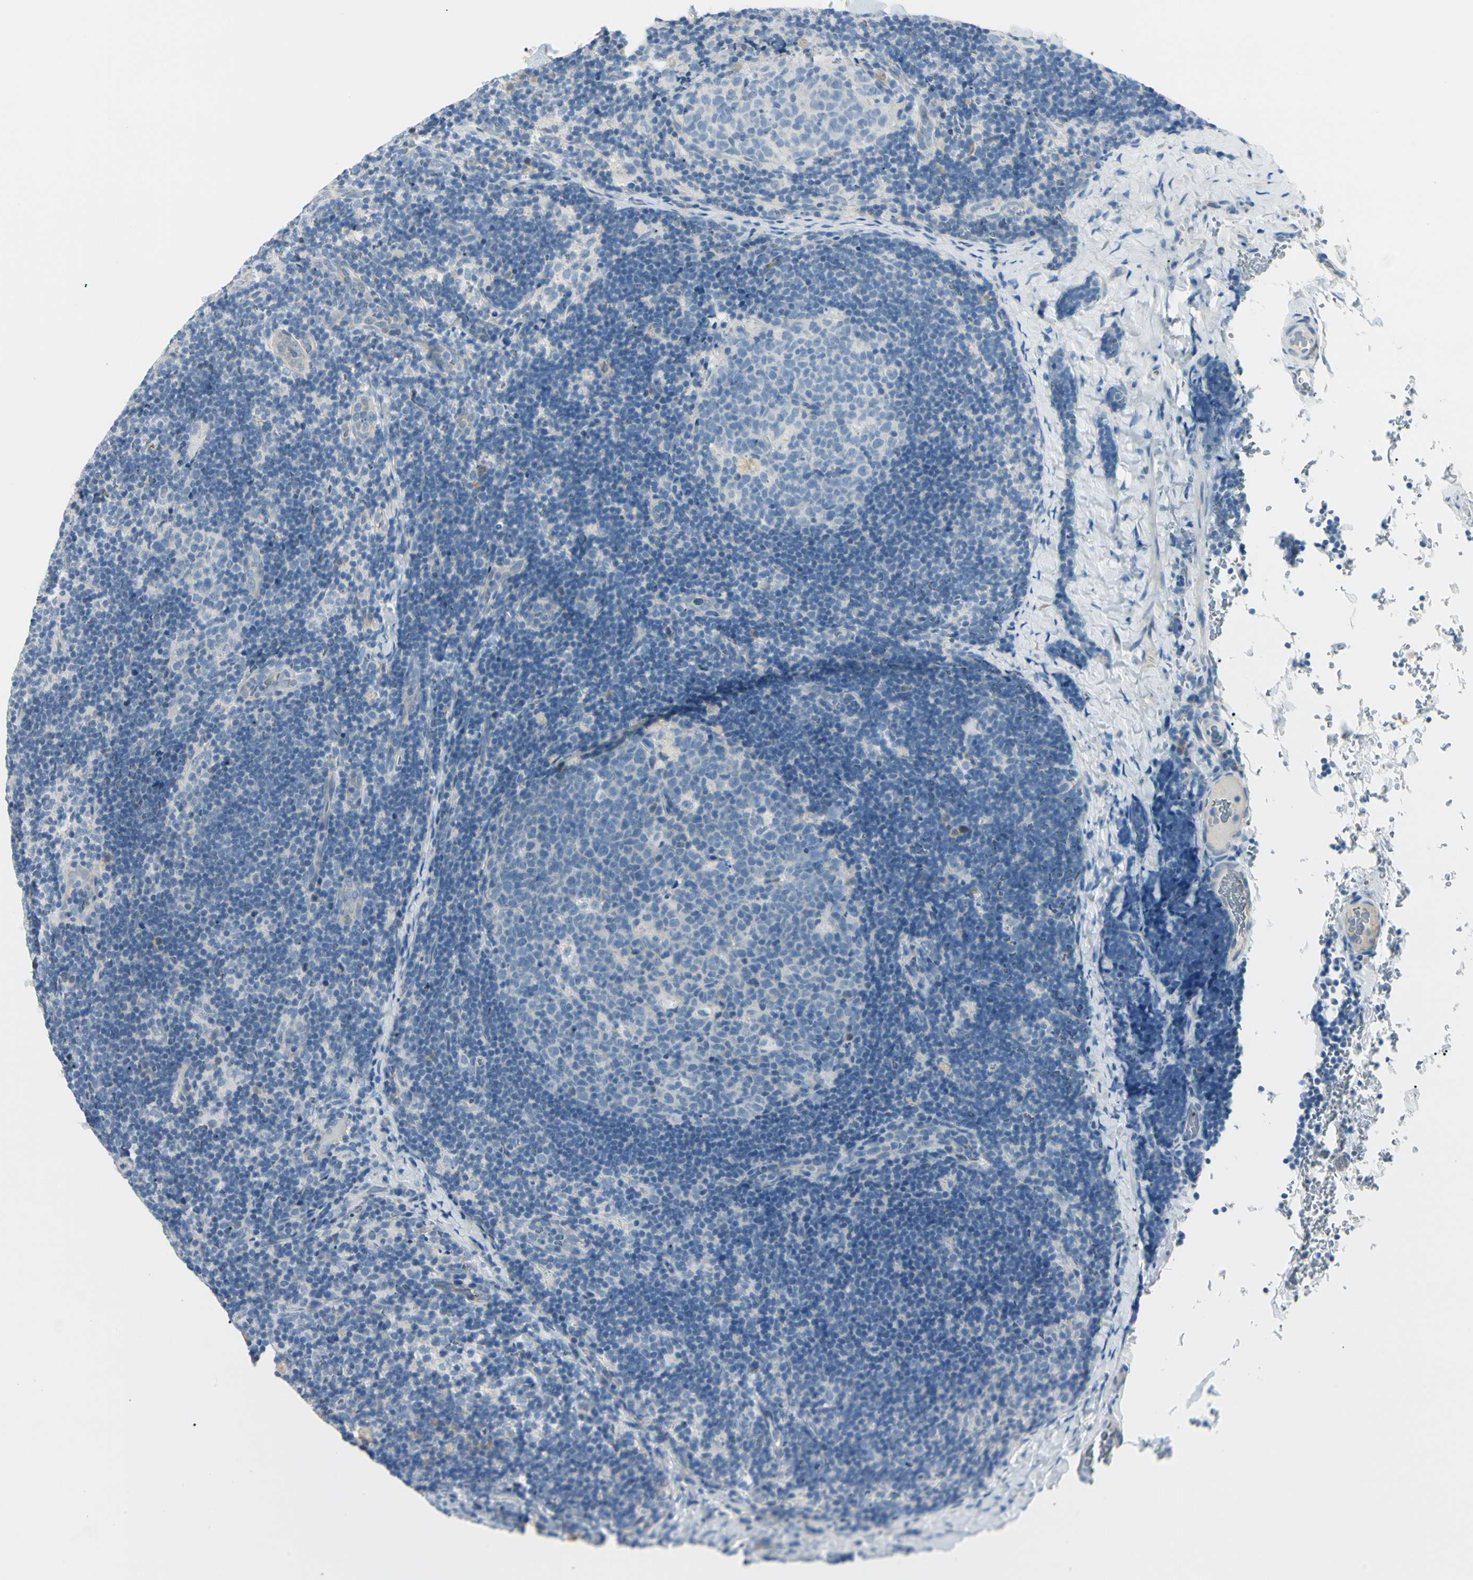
{"staining": {"intensity": "negative", "quantity": "none", "location": "none"}, "tissue": "lymph node", "cell_type": "Germinal center cells", "image_type": "normal", "snomed": [{"axis": "morphology", "description": "Normal tissue, NOS"}, {"axis": "topography", "description": "Lymph node"}], "caption": "Germinal center cells show no significant positivity in unremarkable lymph node. The staining was performed using DAB (3,3'-diaminobenzidine) to visualize the protein expression in brown, while the nuclei were stained in blue with hematoxylin (Magnification: 20x).", "gene": "SLC6A15", "patient": {"sex": "female", "age": 14}}